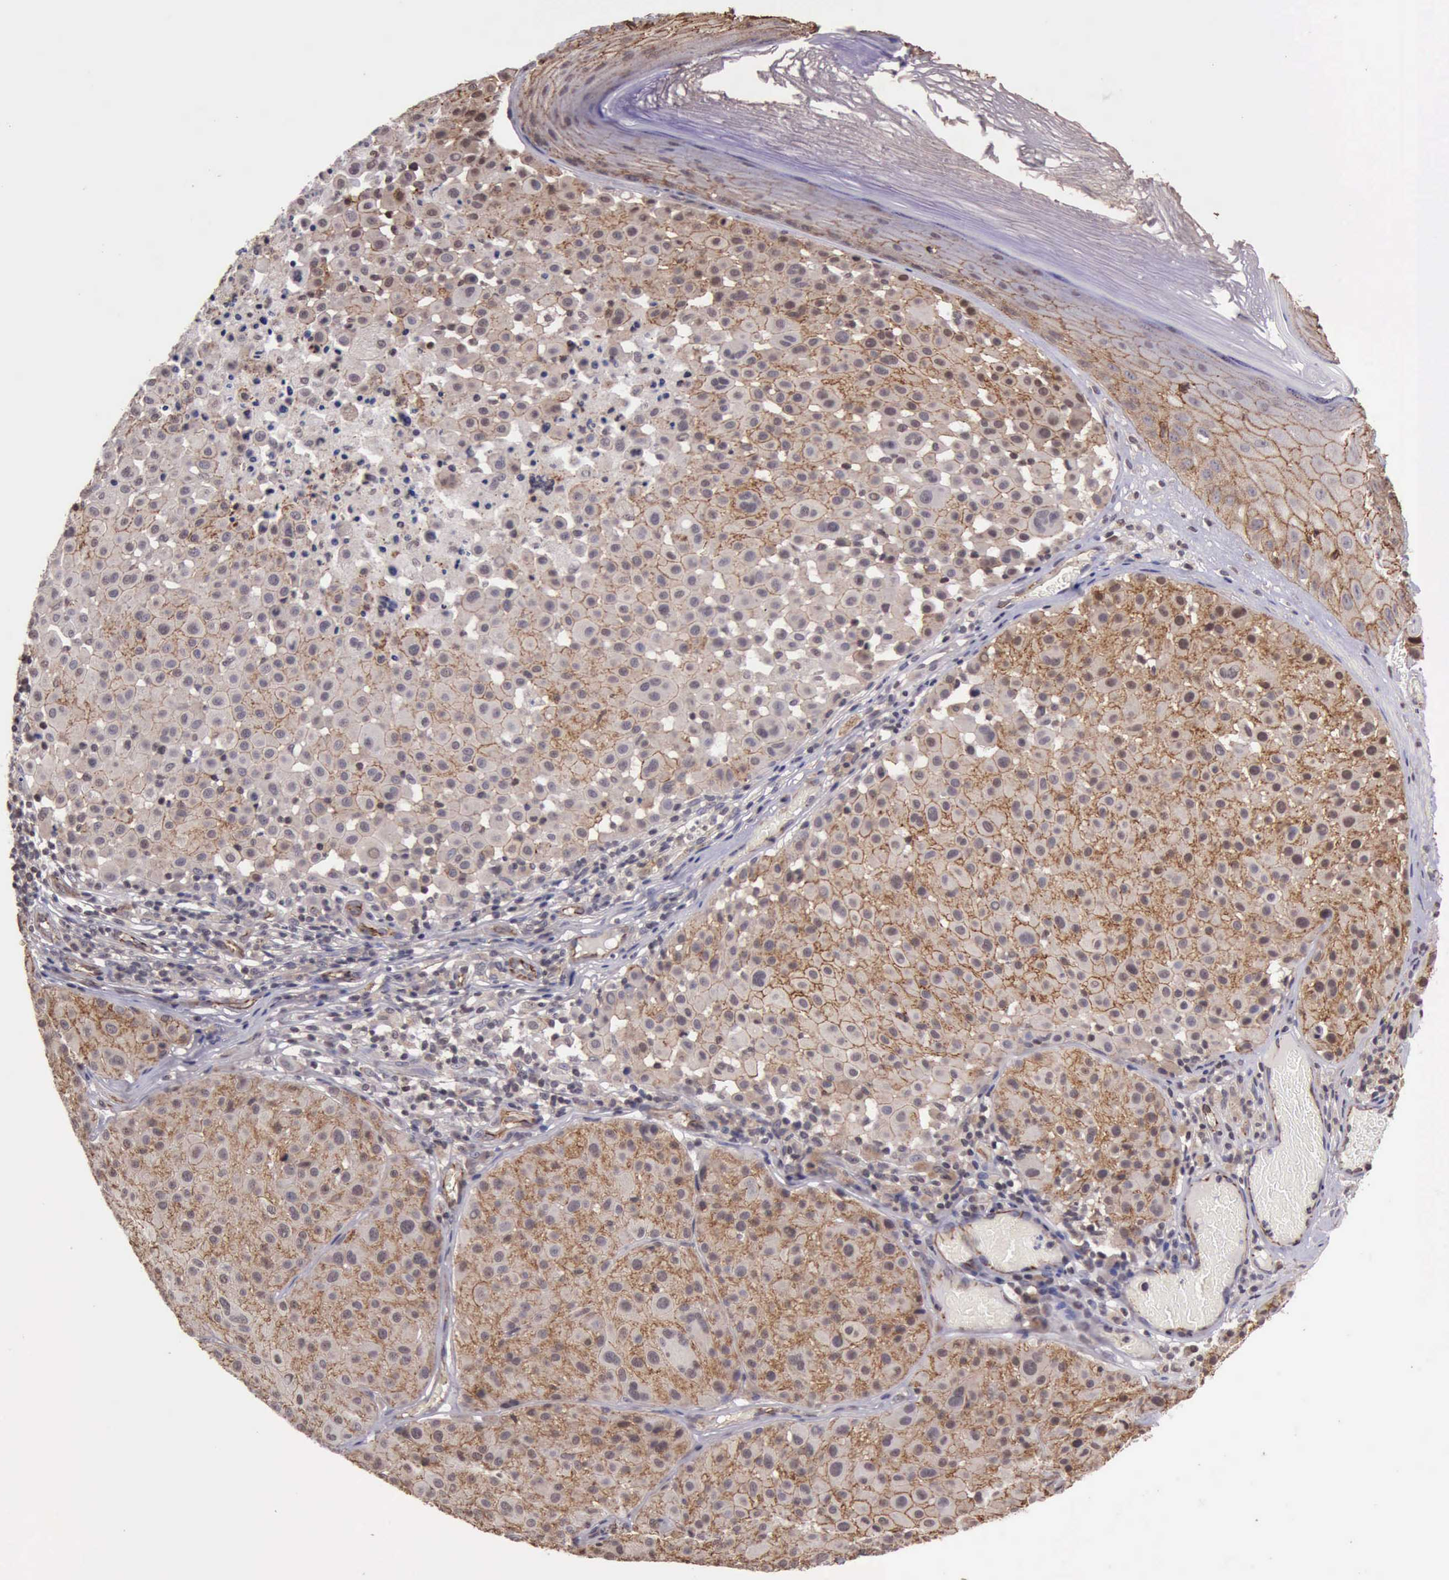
{"staining": {"intensity": "moderate", "quantity": ">75%", "location": "cytoplasmic/membranous"}, "tissue": "melanoma", "cell_type": "Tumor cells", "image_type": "cancer", "snomed": [{"axis": "morphology", "description": "Malignant melanoma, NOS"}, {"axis": "topography", "description": "Skin"}], "caption": "Human malignant melanoma stained with a brown dye exhibits moderate cytoplasmic/membranous positive positivity in about >75% of tumor cells.", "gene": "CTNNB1", "patient": {"sex": "male", "age": 36}}